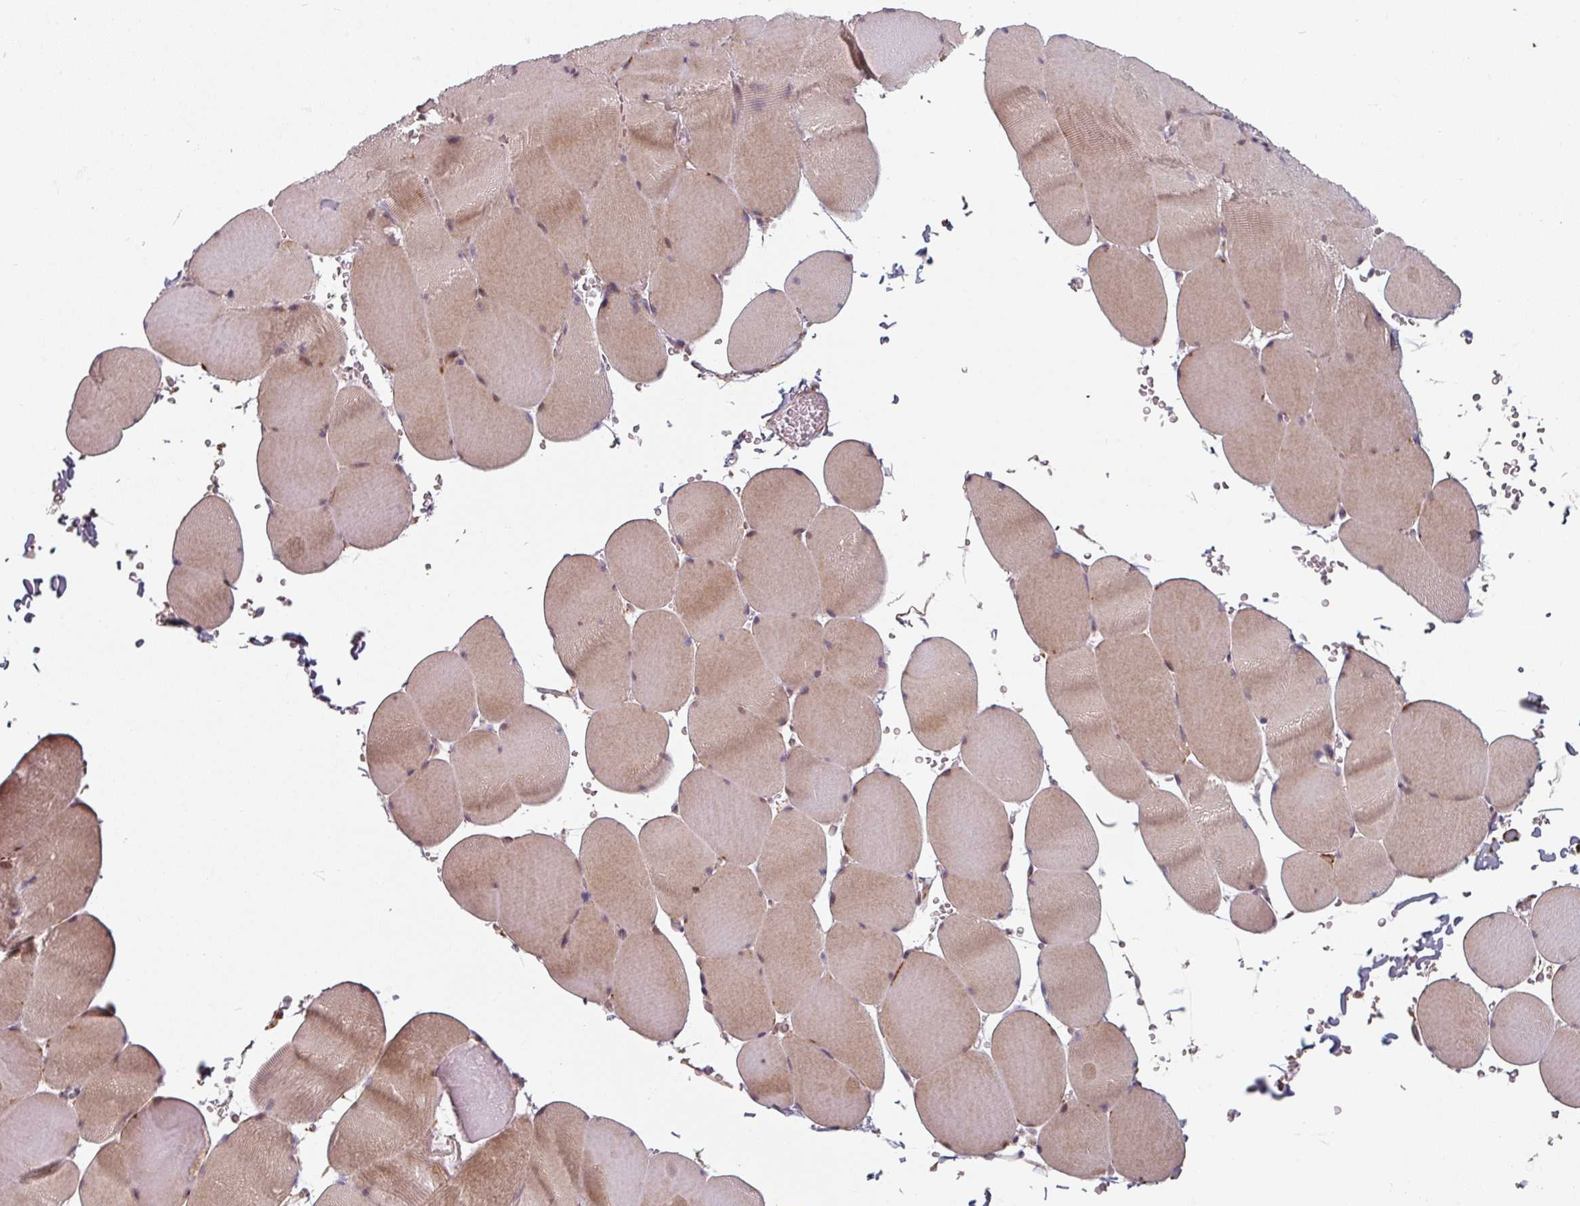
{"staining": {"intensity": "moderate", "quantity": ">75%", "location": "cytoplasmic/membranous"}, "tissue": "skeletal muscle", "cell_type": "Myocytes", "image_type": "normal", "snomed": [{"axis": "morphology", "description": "Normal tissue, NOS"}, {"axis": "topography", "description": "Skeletal muscle"}, {"axis": "topography", "description": "Head-Neck"}], "caption": "Approximately >75% of myocytes in normal skeletal muscle reveal moderate cytoplasmic/membranous protein expression as visualized by brown immunohistochemical staining.", "gene": "CYB5RL", "patient": {"sex": "male", "age": 66}}